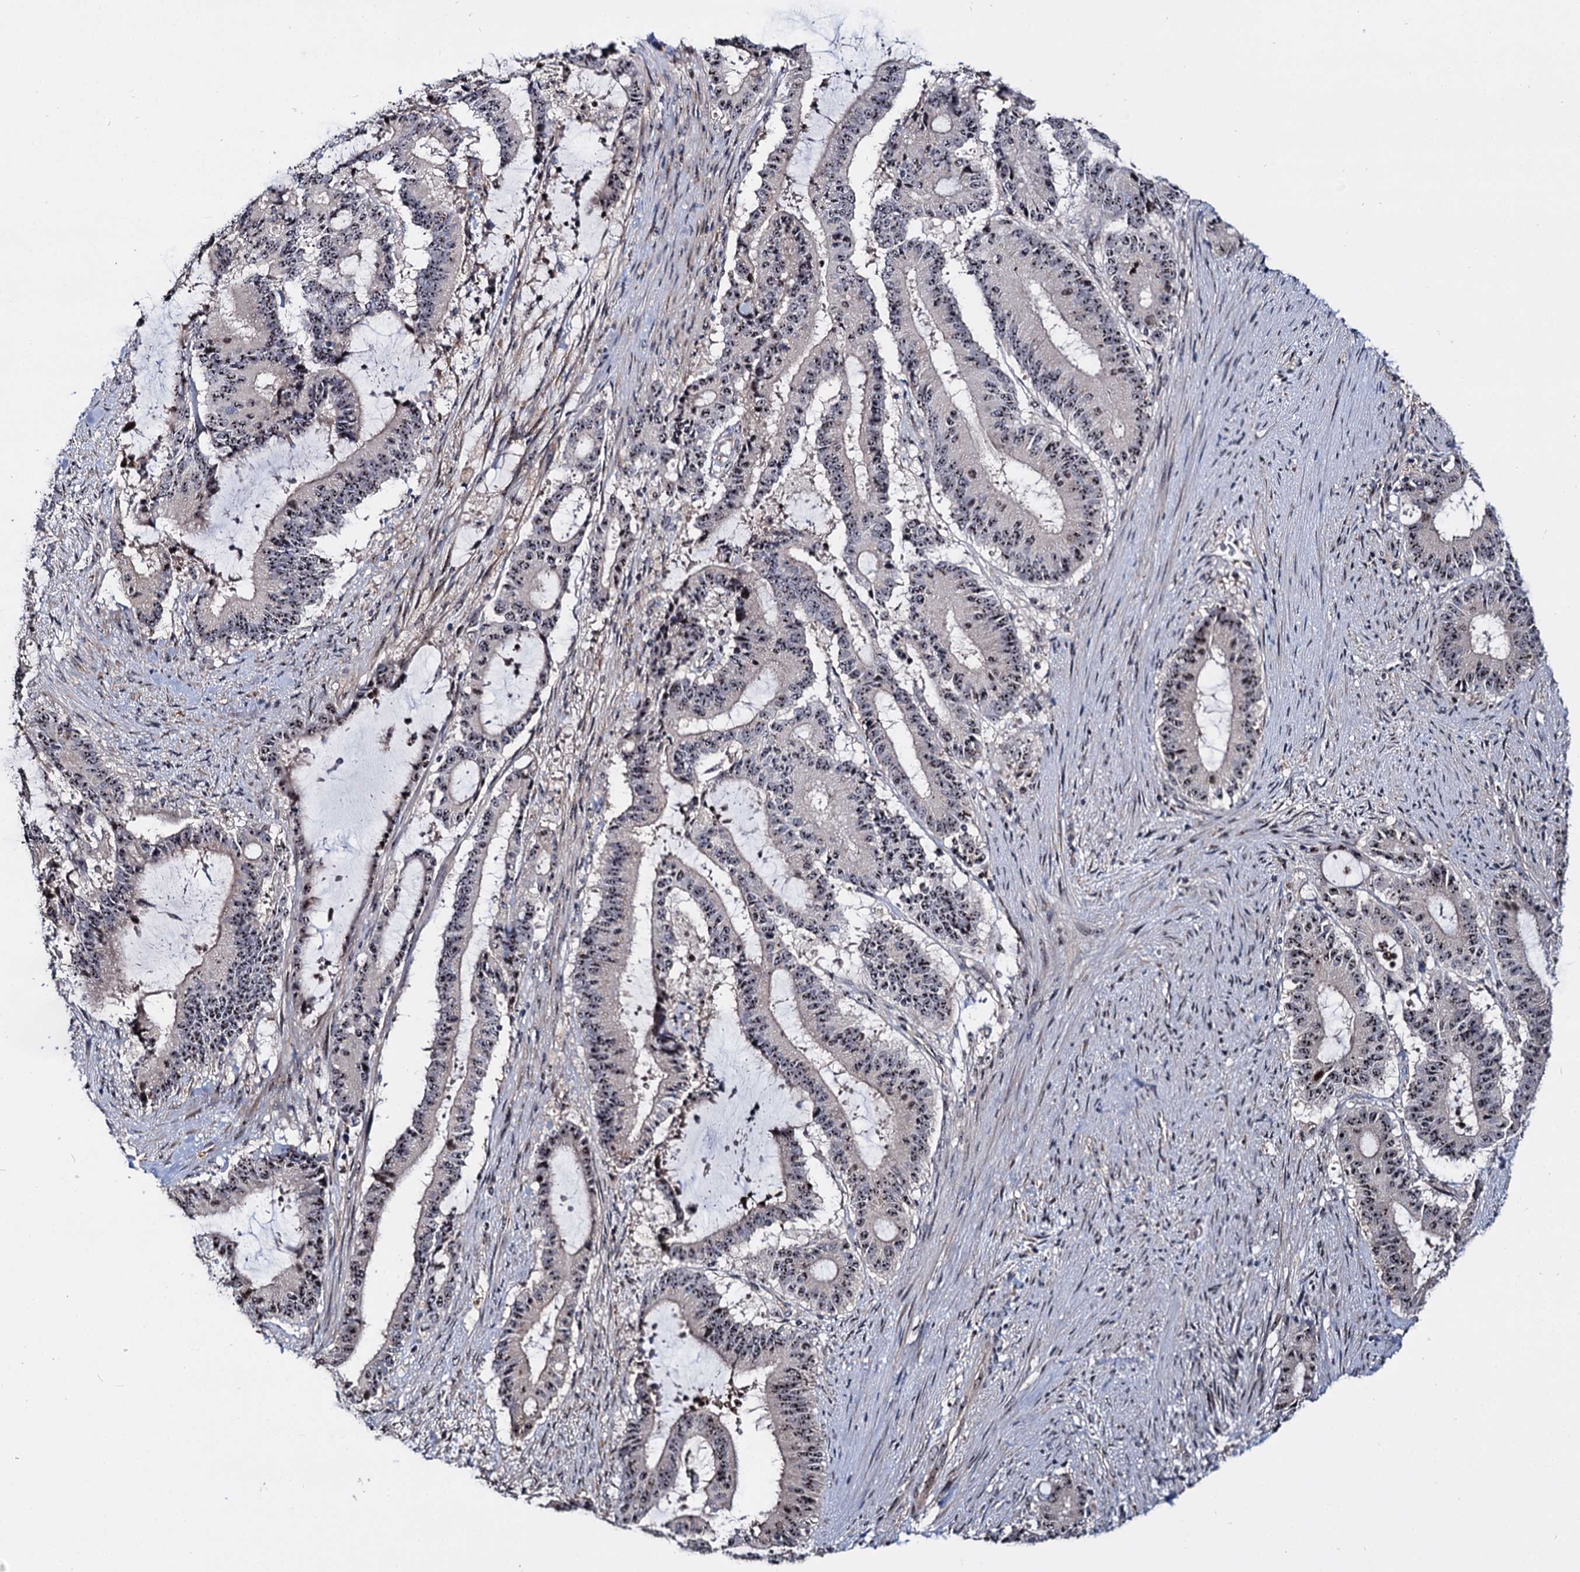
{"staining": {"intensity": "moderate", "quantity": ">75%", "location": "nuclear"}, "tissue": "liver cancer", "cell_type": "Tumor cells", "image_type": "cancer", "snomed": [{"axis": "morphology", "description": "Normal tissue, NOS"}, {"axis": "morphology", "description": "Cholangiocarcinoma"}, {"axis": "topography", "description": "Liver"}, {"axis": "topography", "description": "Peripheral nerve tissue"}], "caption": "Tumor cells exhibit moderate nuclear positivity in about >75% of cells in liver cancer.", "gene": "SUPT20H", "patient": {"sex": "female", "age": 73}}